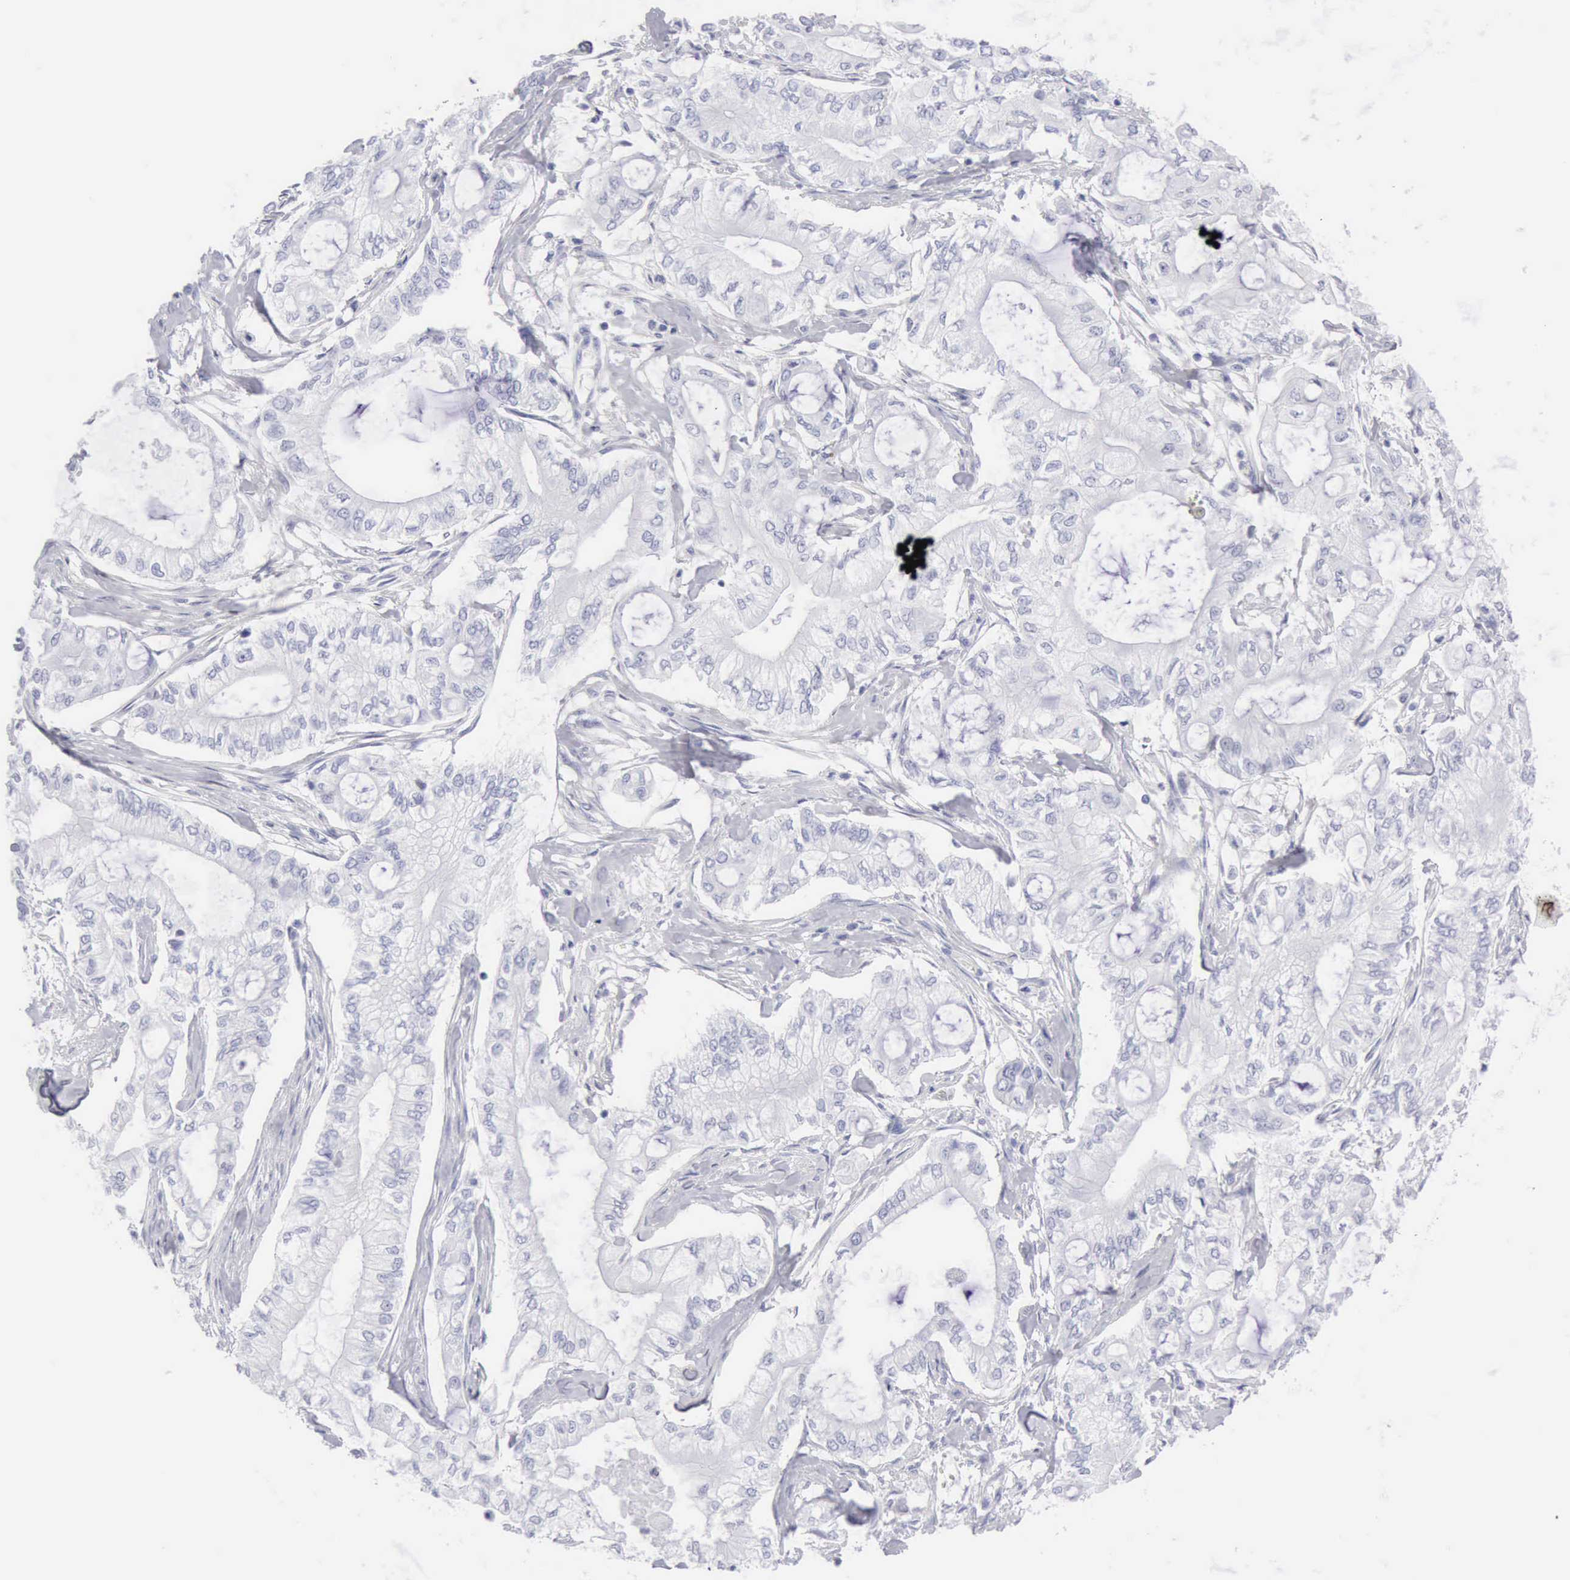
{"staining": {"intensity": "negative", "quantity": "none", "location": "none"}, "tissue": "pancreatic cancer", "cell_type": "Tumor cells", "image_type": "cancer", "snomed": [{"axis": "morphology", "description": "Adenocarcinoma, NOS"}, {"axis": "topography", "description": "Pancreas"}], "caption": "A histopathology image of pancreatic adenocarcinoma stained for a protein shows no brown staining in tumor cells.", "gene": "KRT5", "patient": {"sex": "male", "age": 79}}